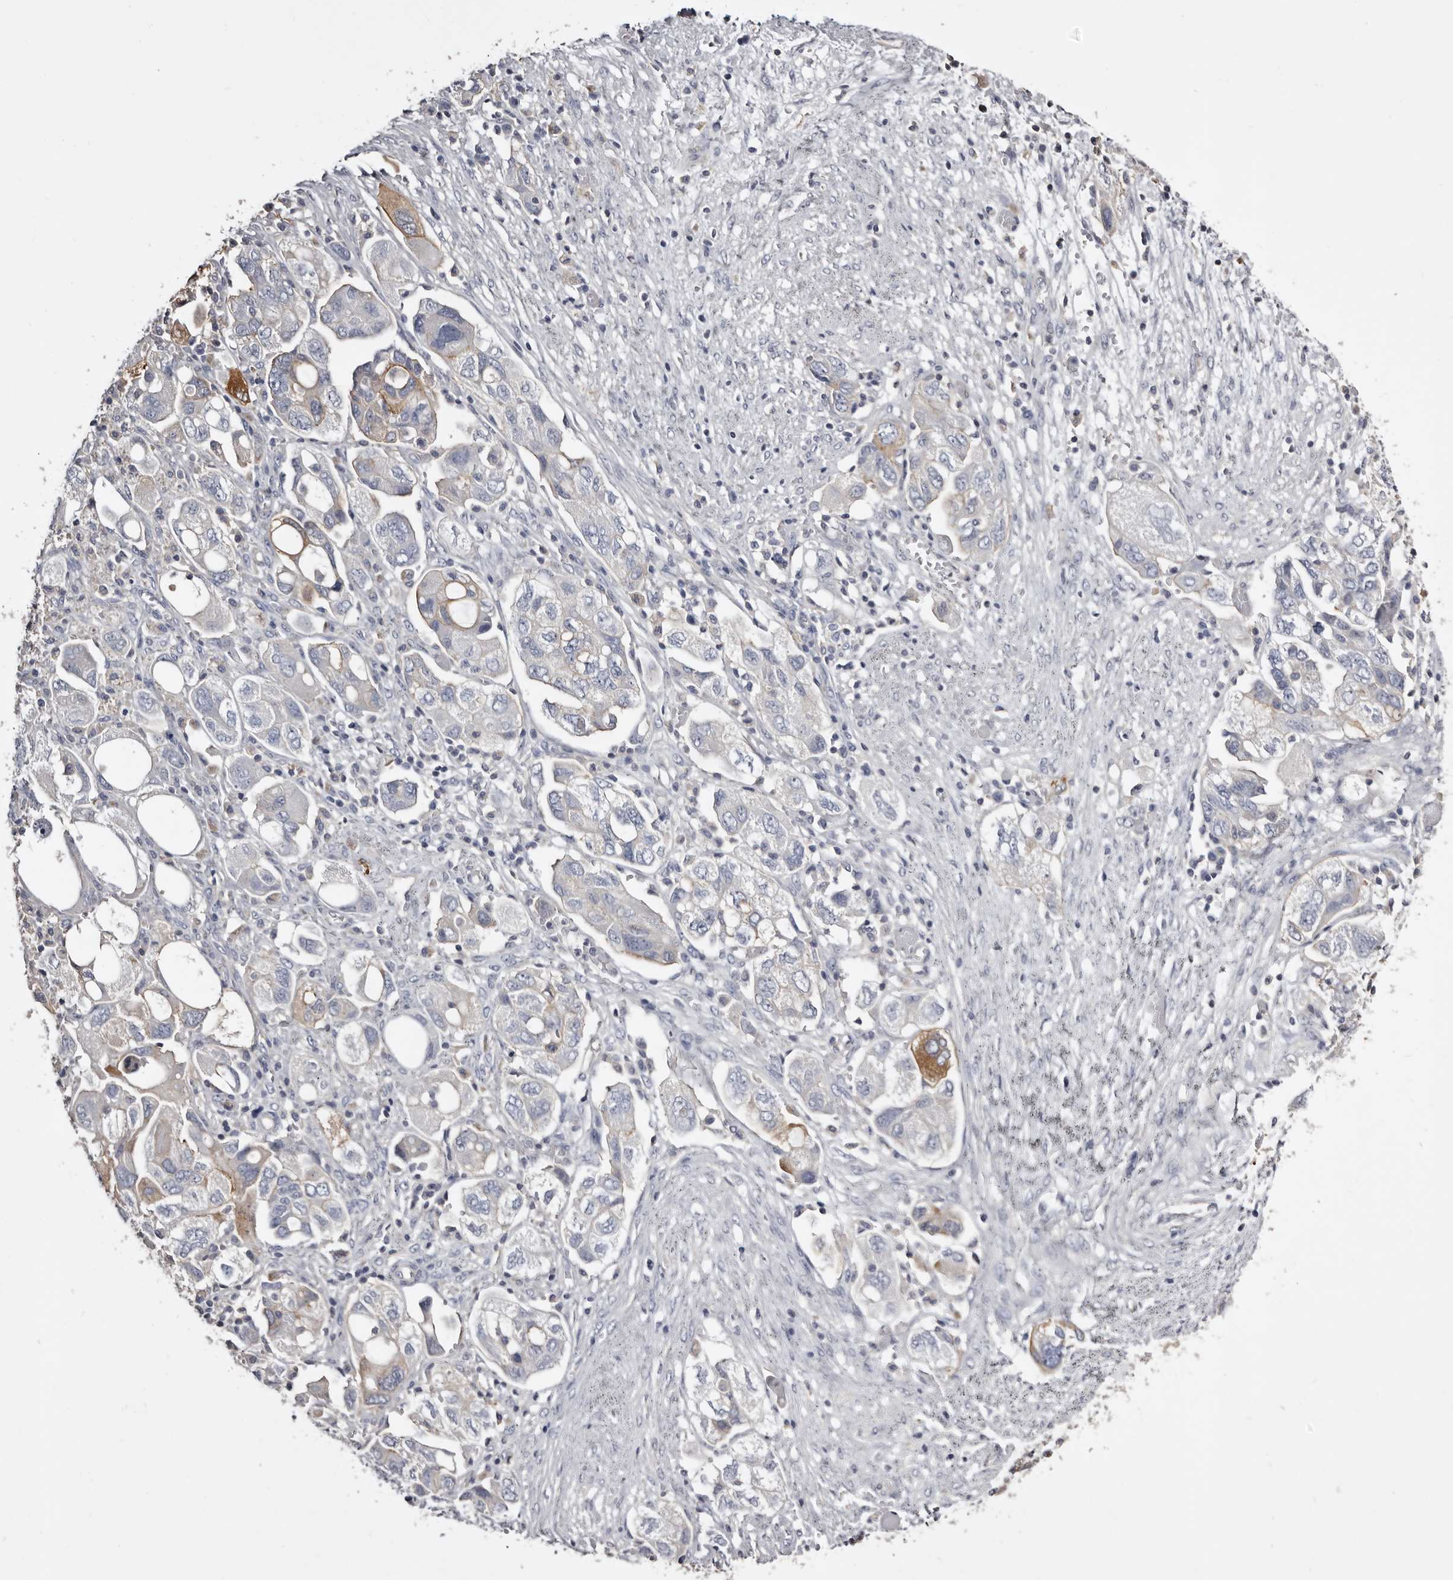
{"staining": {"intensity": "moderate", "quantity": "<25%", "location": "cytoplasmic/membranous"}, "tissue": "ovarian cancer", "cell_type": "Tumor cells", "image_type": "cancer", "snomed": [{"axis": "morphology", "description": "Carcinoma, NOS"}, {"axis": "morphology", "description": "Cystadenocarcinoma, serous, NOS"}, {"axis": "topography", "description": "Ovary"}], "caption": "Immunohistochemistry (IHC) of human carcinoma (ovarian) demonstrates low levels of moderate cytoplasmic/membranous positivity in approximately <25% of tumor cells.", "gene": "LAD1", "patient": {"sex": "female", "age": 69}}